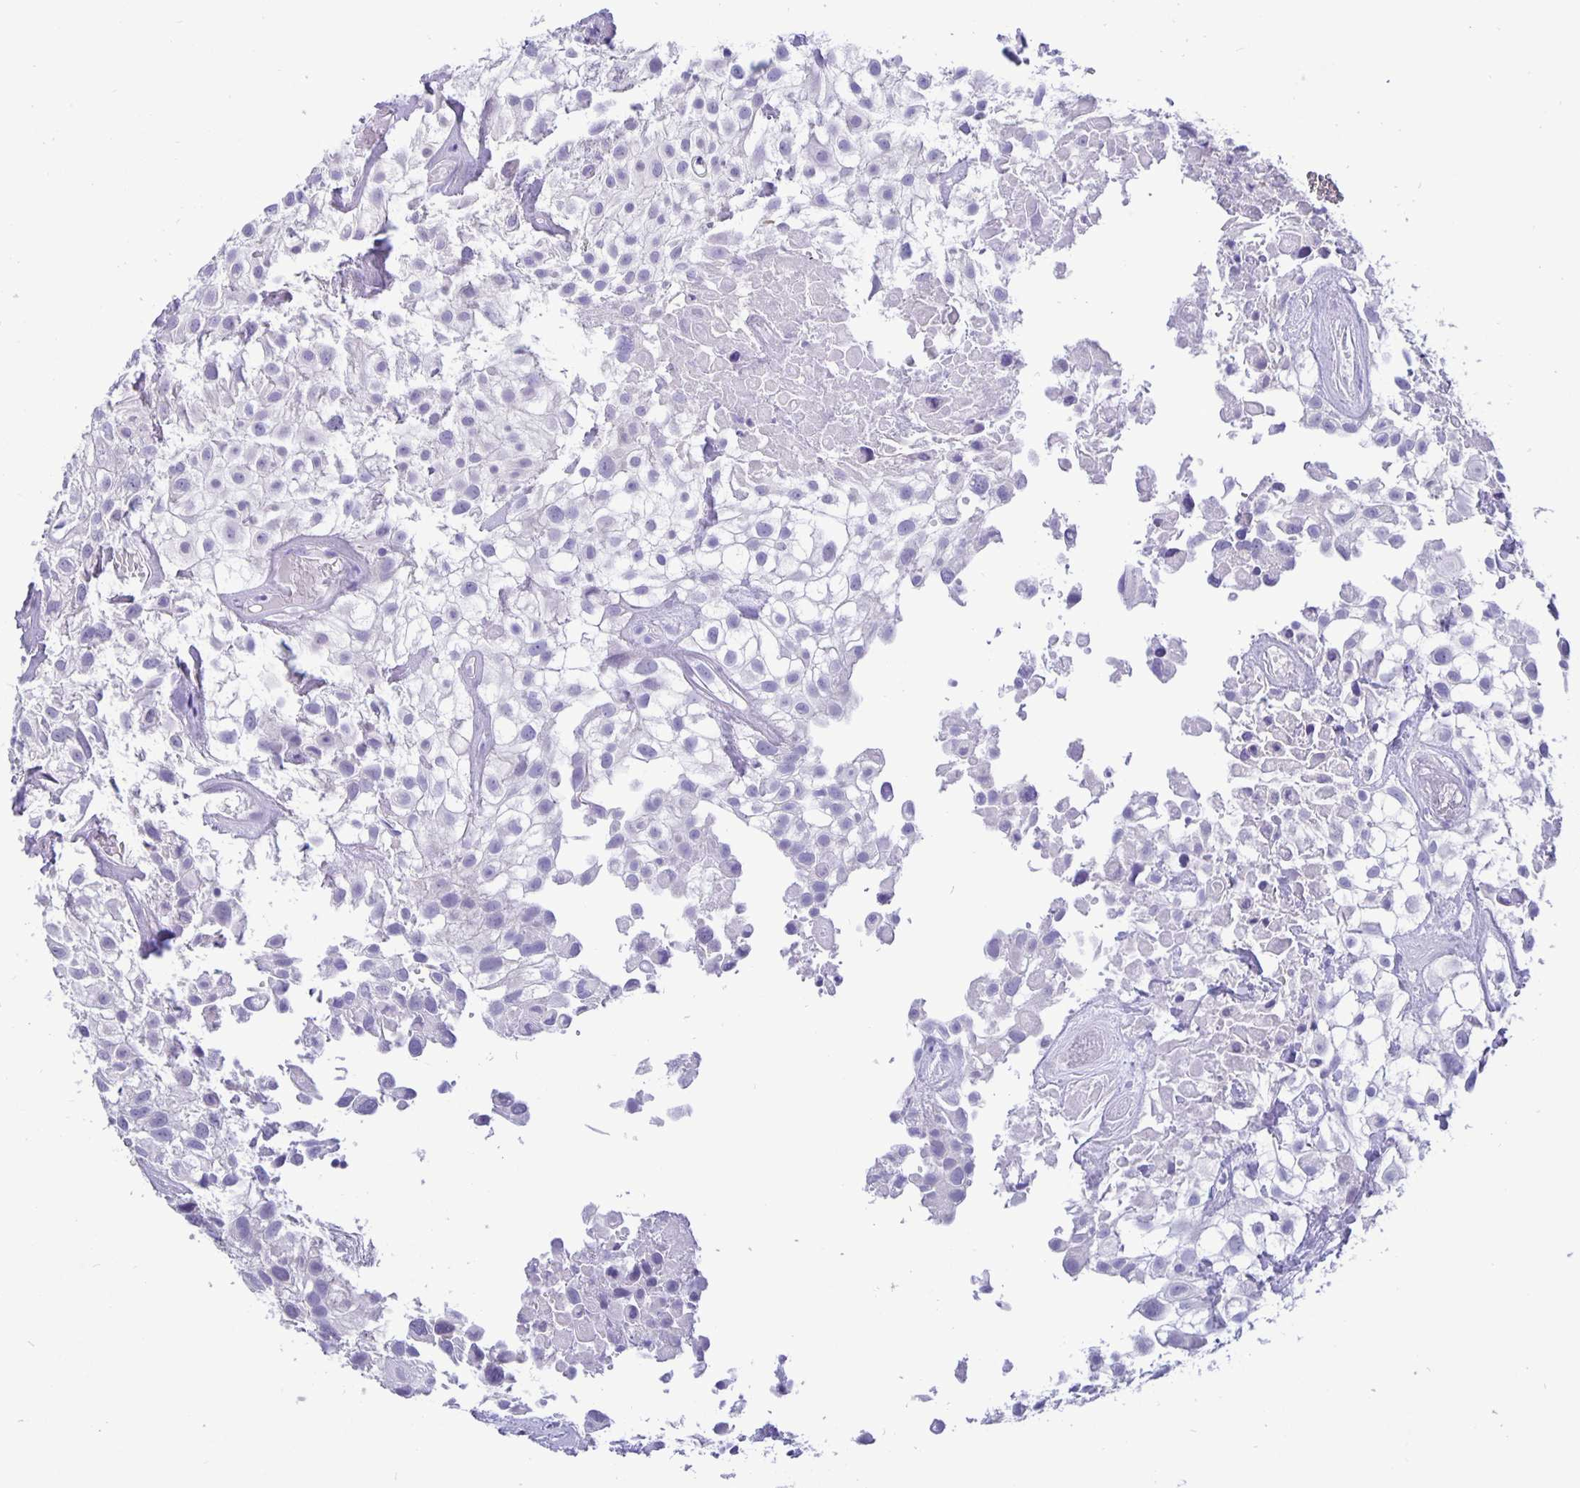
{"staining": {"intensity": "negative", "quantity": "none", "location": "none"}, "tissue": "urothelial cancer", "cell_type": "Tumor cells", "image_type": "cancer", "snomed": [{"axis": "morphology", "description": "Urothelial carcinoma, High grade"}, {"axis": "topography", "description": "Urinary bladder"}], "caption": "Tumor cells are negative for brown protein staining in urothelial carcinoma (high-grade).", "gene": "ERMN", "patient": {"sex": "male", "age": 56}}